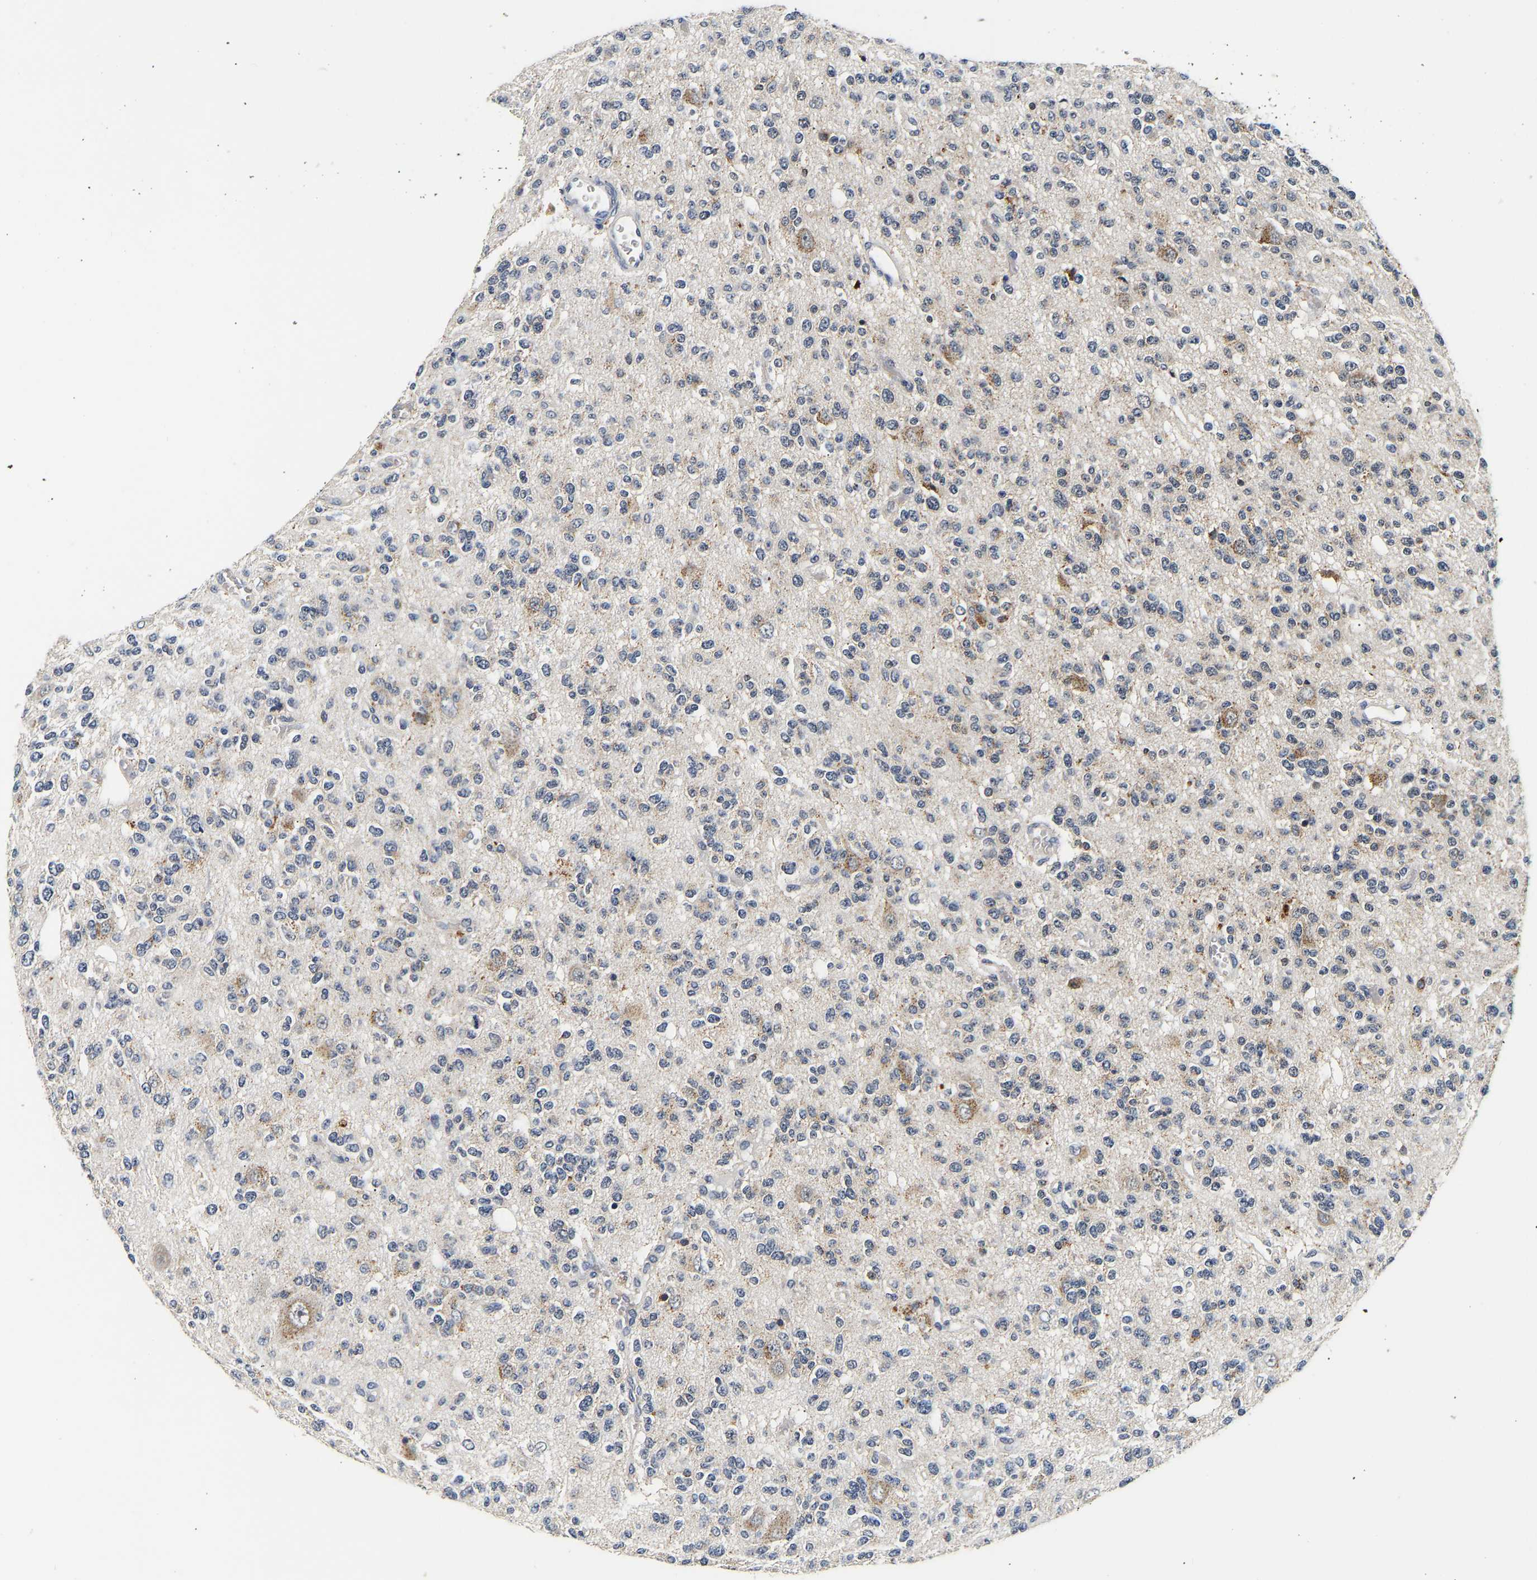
{"staining": {"intensity": "negative", "quantity": "none", "location": "none"}, "tissue": "glioma", "cell_type": "Tumor cells", "image_type": "cancer", "snomed": [{"axis": "morphology", "description": "Glioma, malignant, Low grade"}, {"axis": "topography", "description": "Brain"}], "caption": "Malignant glioma (low-grade) stained for a protein using immunohistochemistry exhibits no positivity tumor cells.", "gene": "SMU1", "patient": {"sex": "male", "age": 38}}